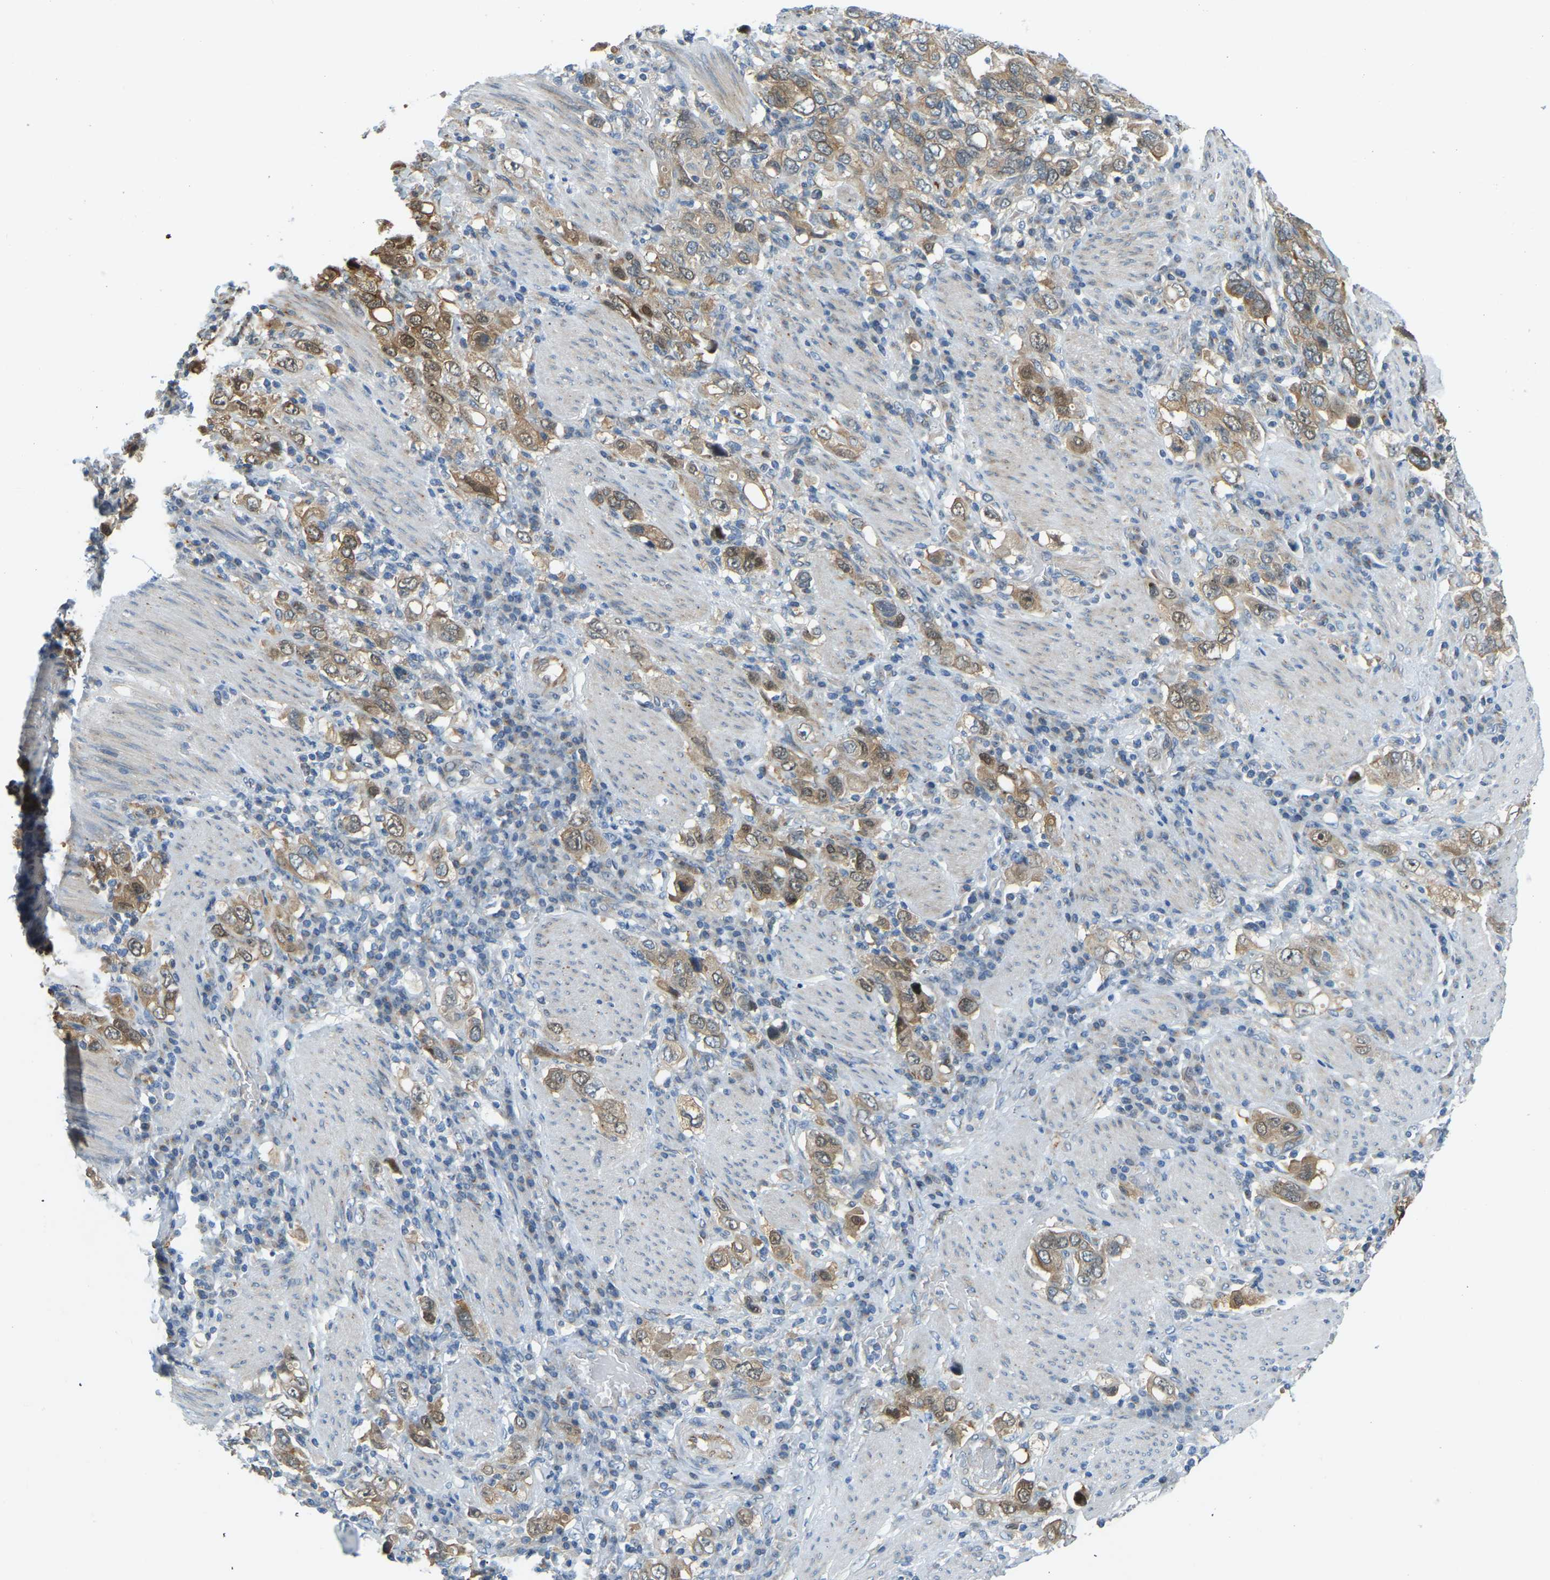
{"staining": {"intensity": "moderate", "quantity": ">75%", "location": "cytoplasmic/membranous"}, "tissue": "stomach cancer", "cell_type": "Tumor cells", "image_type": "cancer", "snomed": [{"axis": "morphology", "description": "Adenocarcinoma, NOS"}, {"axis": "topography", "description": "Stomach, upper"}], "caption": "A micrograph of stomach adenocarcinoma stained for a protein exhibits moderate cytoplasmic/membranous brown staining in tumor cells. Nuclei are stained in blue.", "gene": "NME8", "patient": {"sex": "male", "age": 62}}